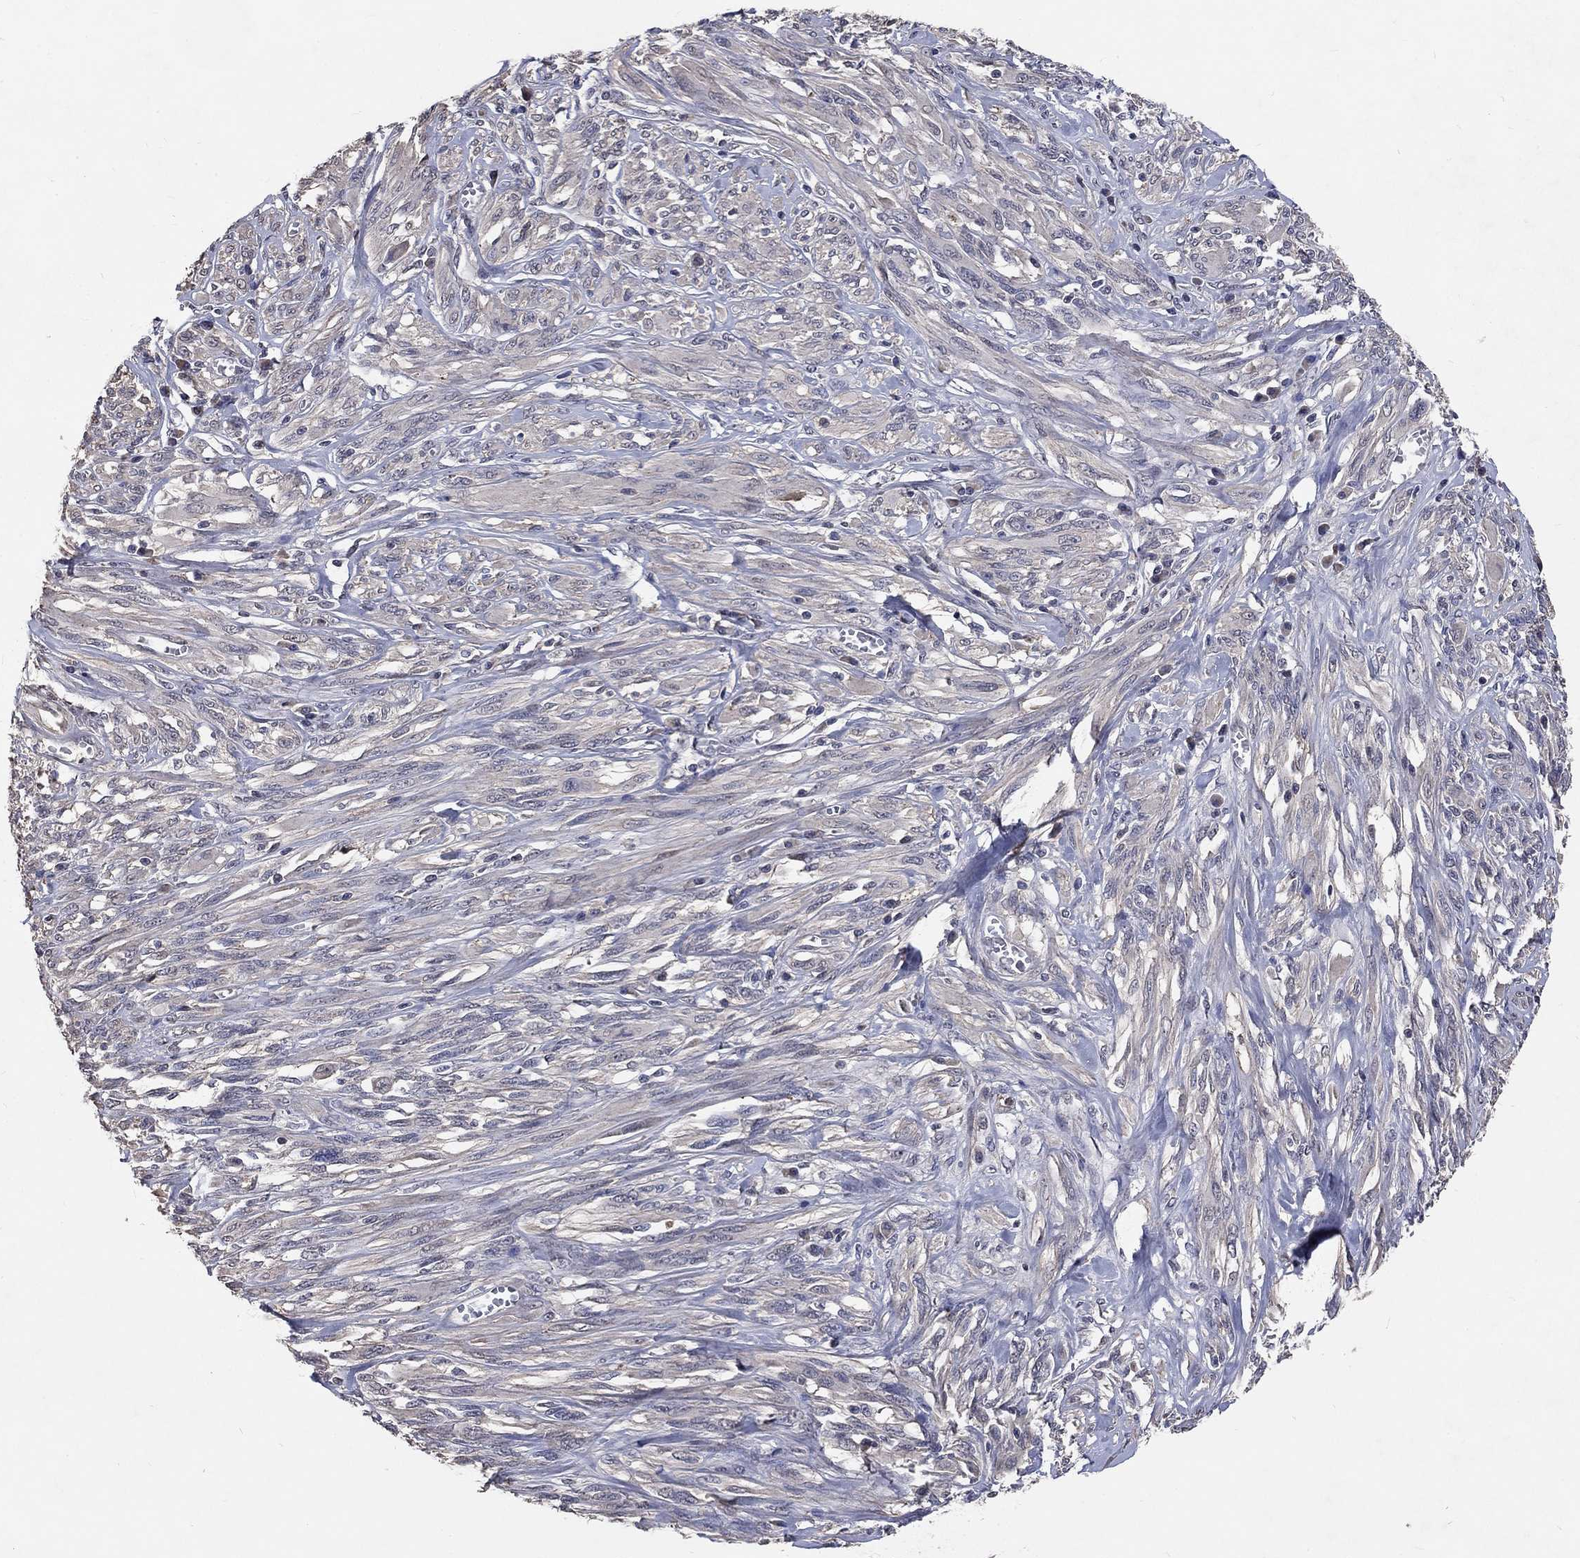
{"staining": {"intensity": "negative", "quantity": "none", "location": "none"}, "tissue": "melanoma", "cell_type": "Tumor cells", "image_type": "cancer", "snomed": [{"axis": "morphology", "description": "Malignant melanoma, NOS"}, {"axis": "topography", "description": "Skin"}], "caption": "An image of human melanoma is negative for staining in tumor cells.", "gene": "CHST5", "patient": {"sex": "female", "age": 91}}